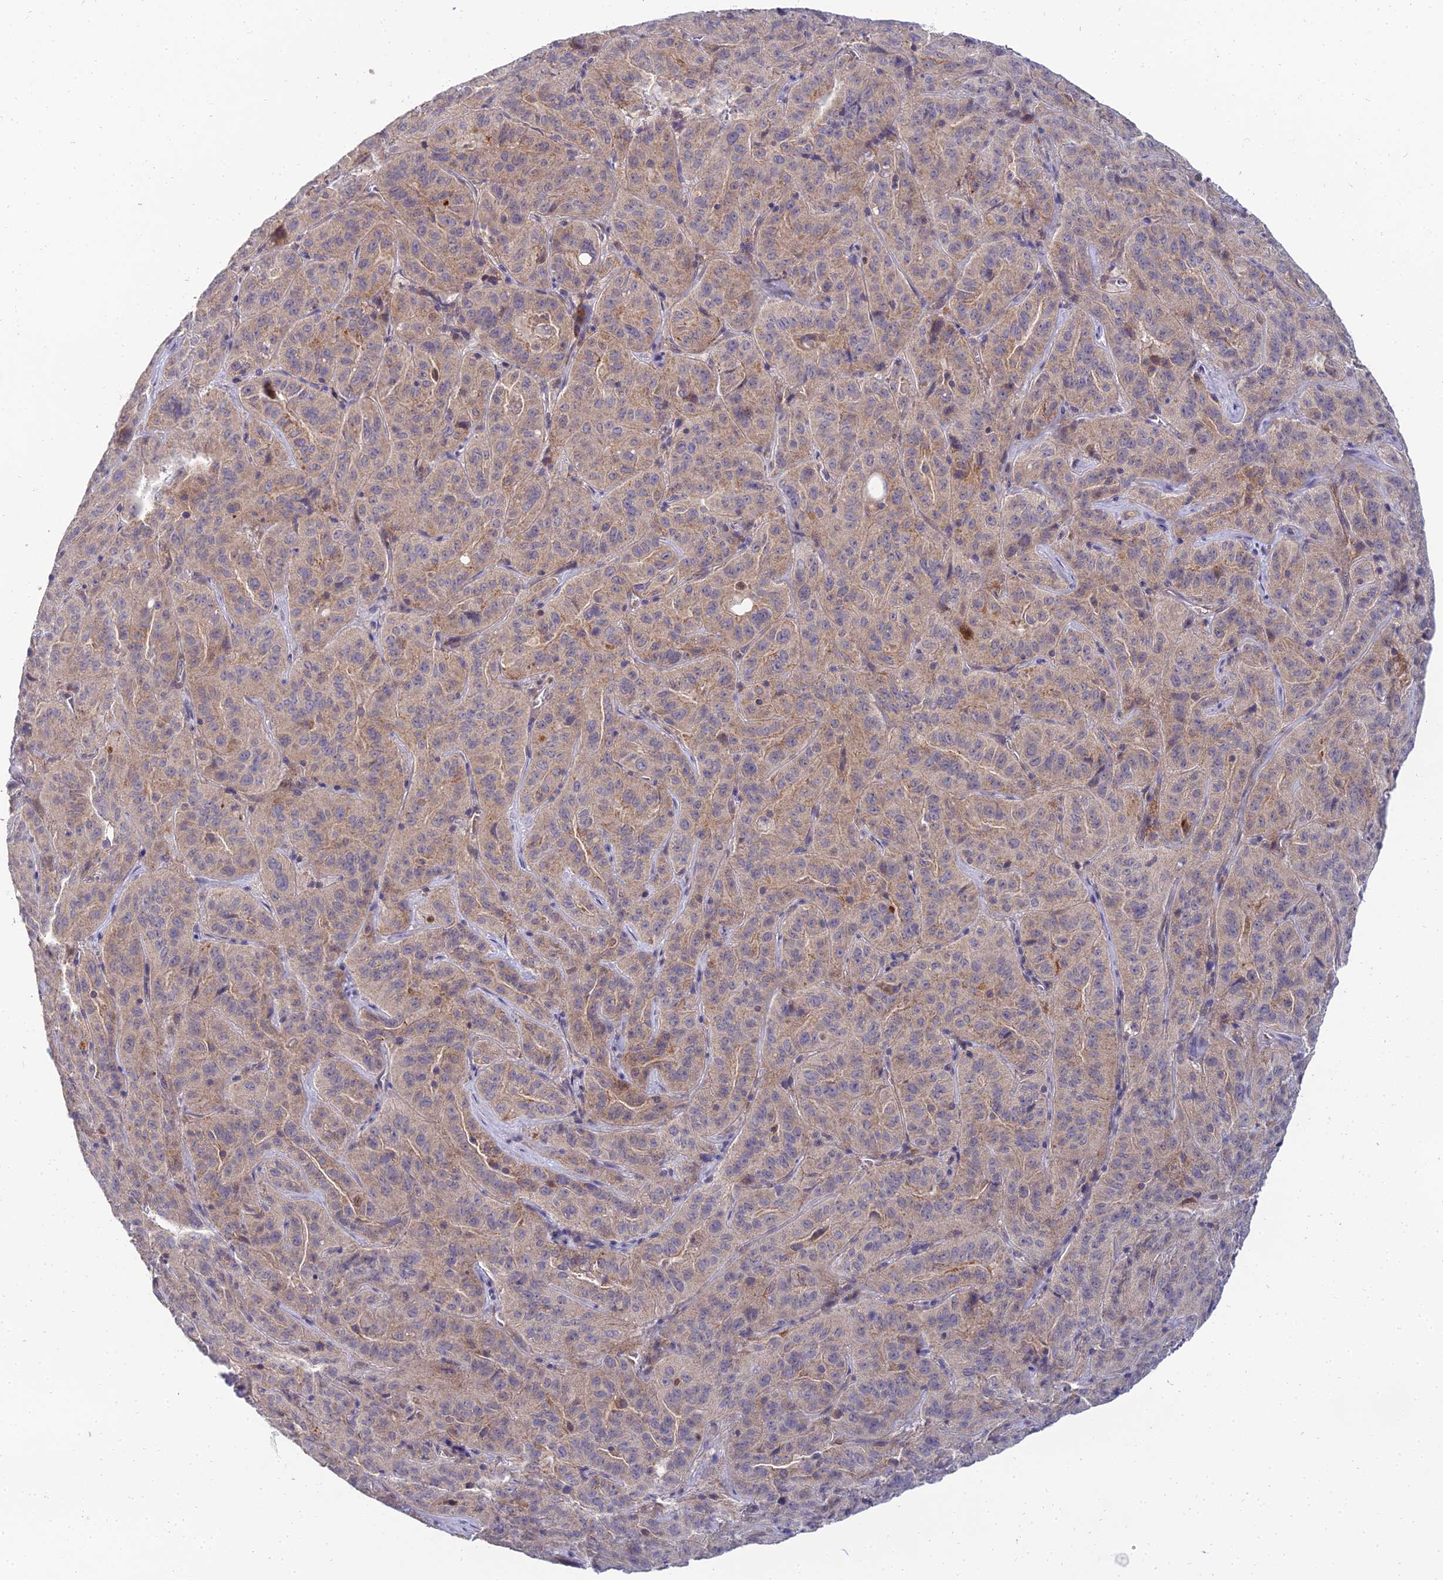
{"staining": {"intensity": "weak", "quantity": "25%-75%", "location": "cytoplasmic/membranous"}, "tissue": "pancreatic cancer", "cell_type": "Tumor cells", "image_type": "cancer", "snomed": [{"axis": "morphology", "description": "Adenocarcinoma, NOS"}, {"axis": "topography", "description": "Pancreas"}], "caption": "Protein expression analysis of adenocarcinoma (pancreatic) exhibits weak cytoplasmic/membranous staining in approximately 25%-75% of tumor cells.", "gene": "NPY", "patient": {"sex": "male", "age": 63}}